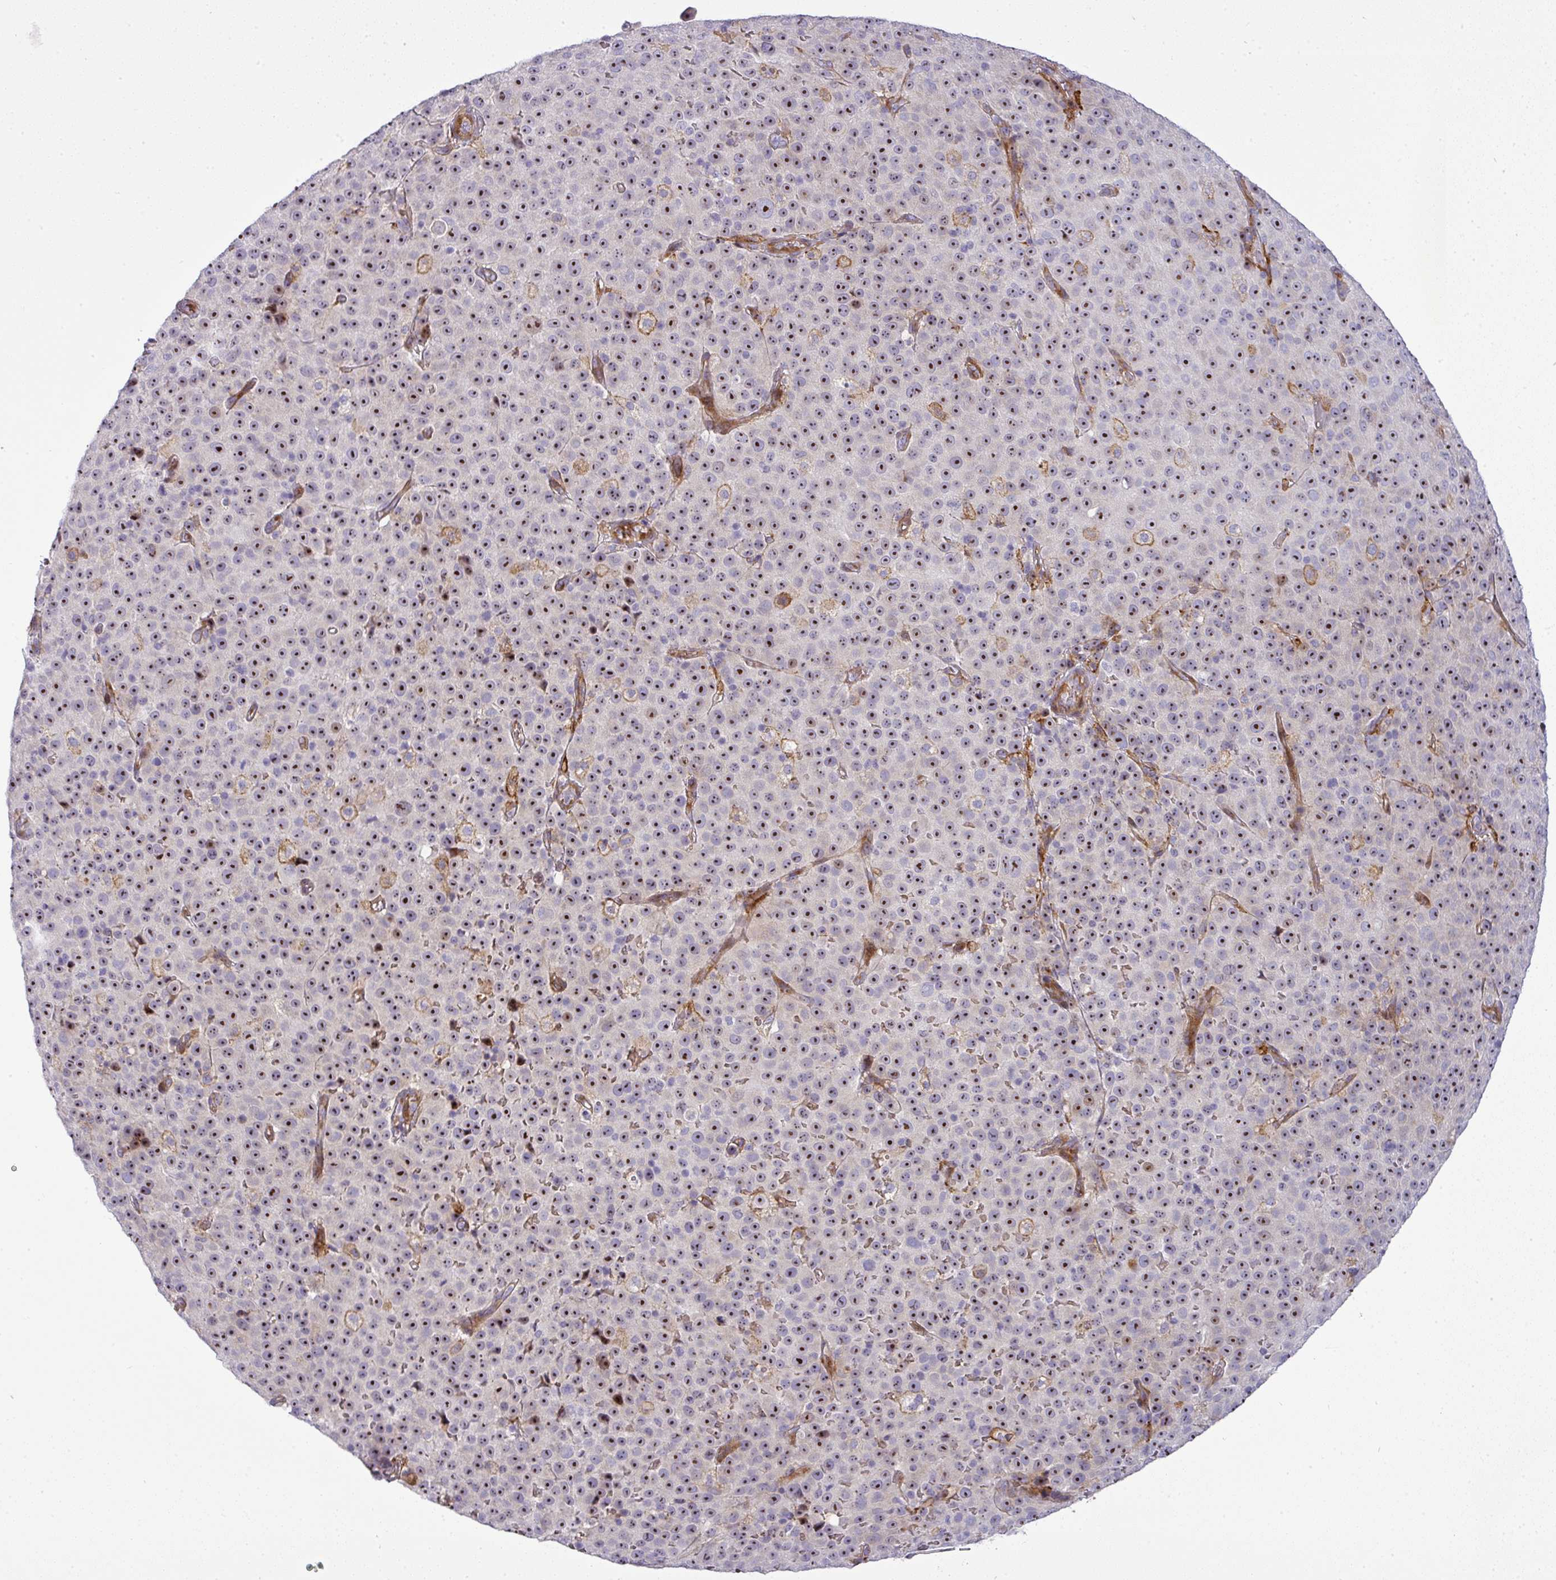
{"staining": {"intensity": "moderate", "quantity": ">75%", "location": "nuclear"}, "tissue": "melanoma", "cell_type": "Tumor cells", "image_type": "cancer", "snomed": [{"axis": "morphology", "description": "Malignant melanoma, Metastatic site"}, {"axis": "topography", "description": "Skin"}, {"axis": "topography", "description": "Lymph node"}], "caption": "Immunohistochemical staining of human malignant melanoma (metastatic site) exhibits medium levels of moderate nuclear positivity in approximately >75% of tumor cells.", "gene": "ATP6V1F", "patient": {"sex": "male", "age": 66}}